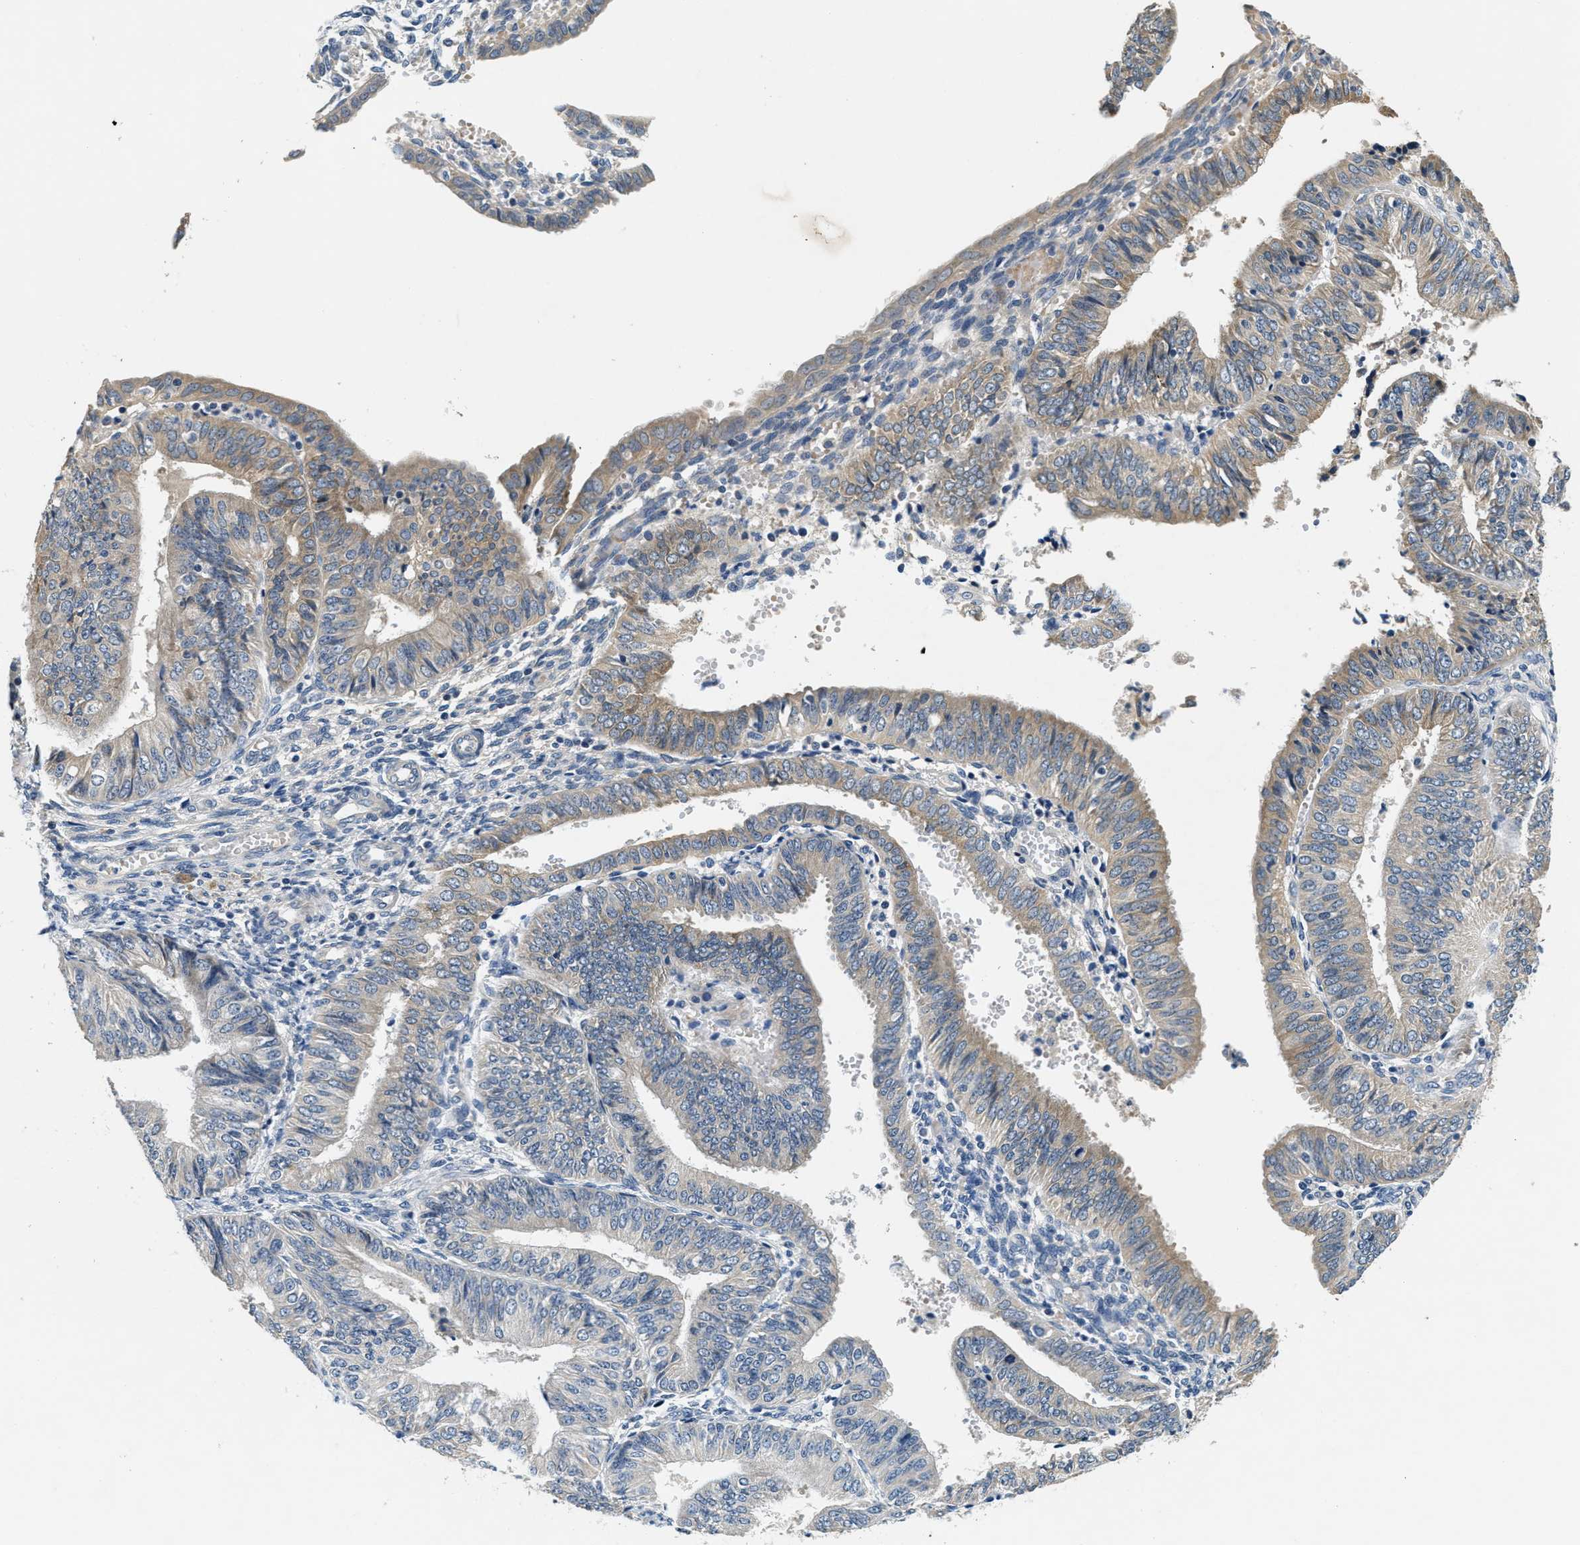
{"staining": {"intensity": "weak", "quantity": "25%-75%", "location": "cytoplasmic/membranous"}, "tissue": "endometrial cancer", "cell_type": "Tumor cells", "image_type": "cancer", "snomed": [{"axis": "morphology", "description": "Adenocarcinoma, NOS"}, {"axis": "topography", "description": "Endometrium"}], "caption": "Adenocarcinoma (endometrial) stained for a protein (brown) reveals weak cytoplasmic/membranous positive staining in approximately 25%-75% of tumor cells.", "gene": "ALDH3A2", "patient": {"sex": "female", "age": 58}}